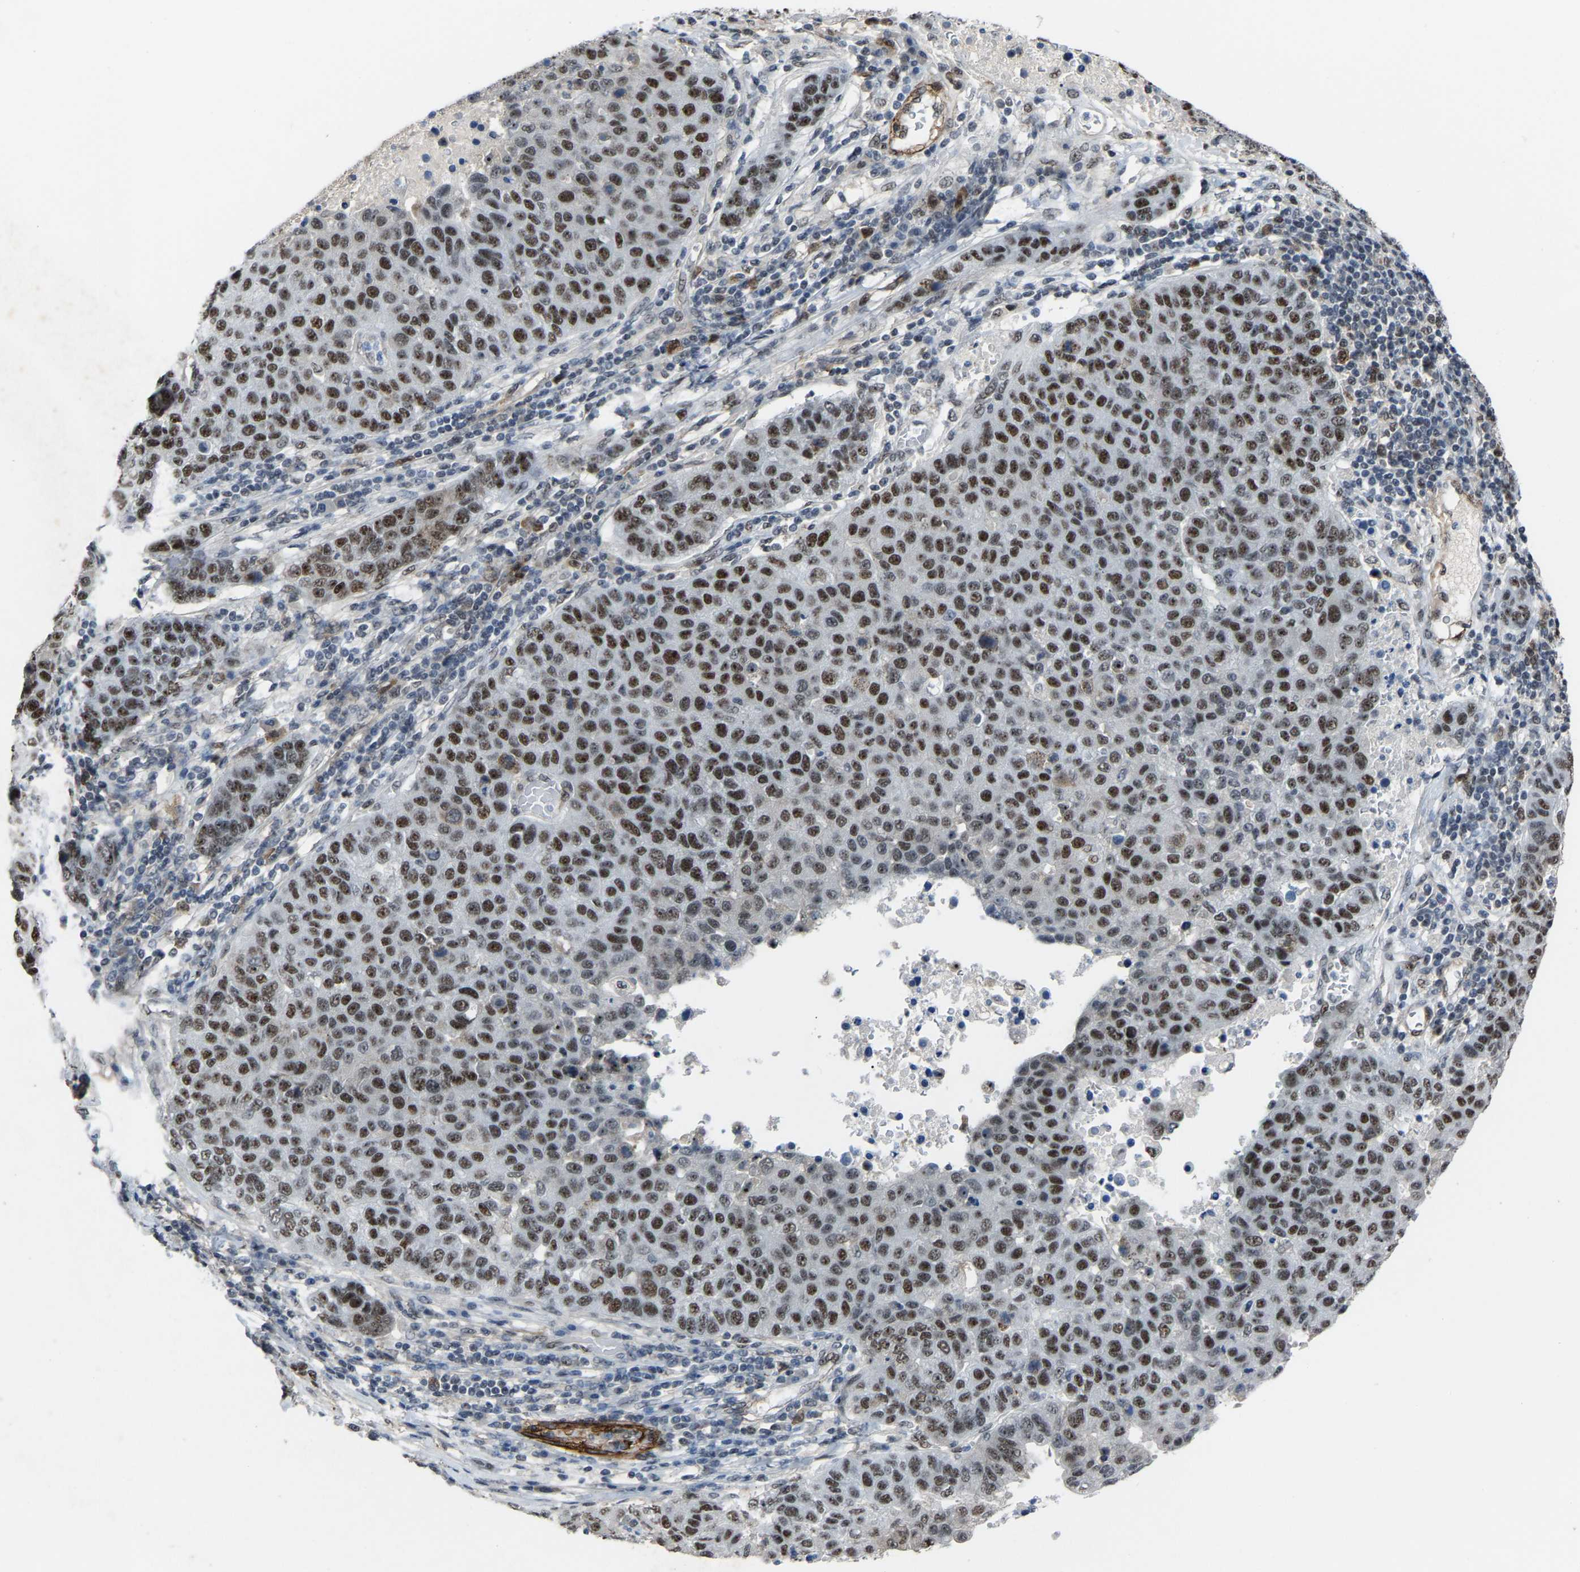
{"staining": {"intensity": "strong", "quantity": "25%-75%", "location": "nuclear"}, "tissue": "pancreatic cancer", "cell_type": "Tumor cells", "image_type": "cancer", "snomed": [{"axis": "morphology", "description": "Adenocarcinoma, NOS"}, {"axis": "topography", "description": "Pancreas"}], "caption": "Pancreatic cancer (adenocarcinoma) was stained to show a protein in brown. There is high levels of strong nuclear positivity in approximately 25%-75% of tumor cells. The staining is performed using DAB (3,3'-diaminobenzidine) brown chromogen to label protein expression. The nuclei are counter-stained blue using hematoxylin.", "gene": "DDX5", "patient": {"sex": "female", "age": 61}}